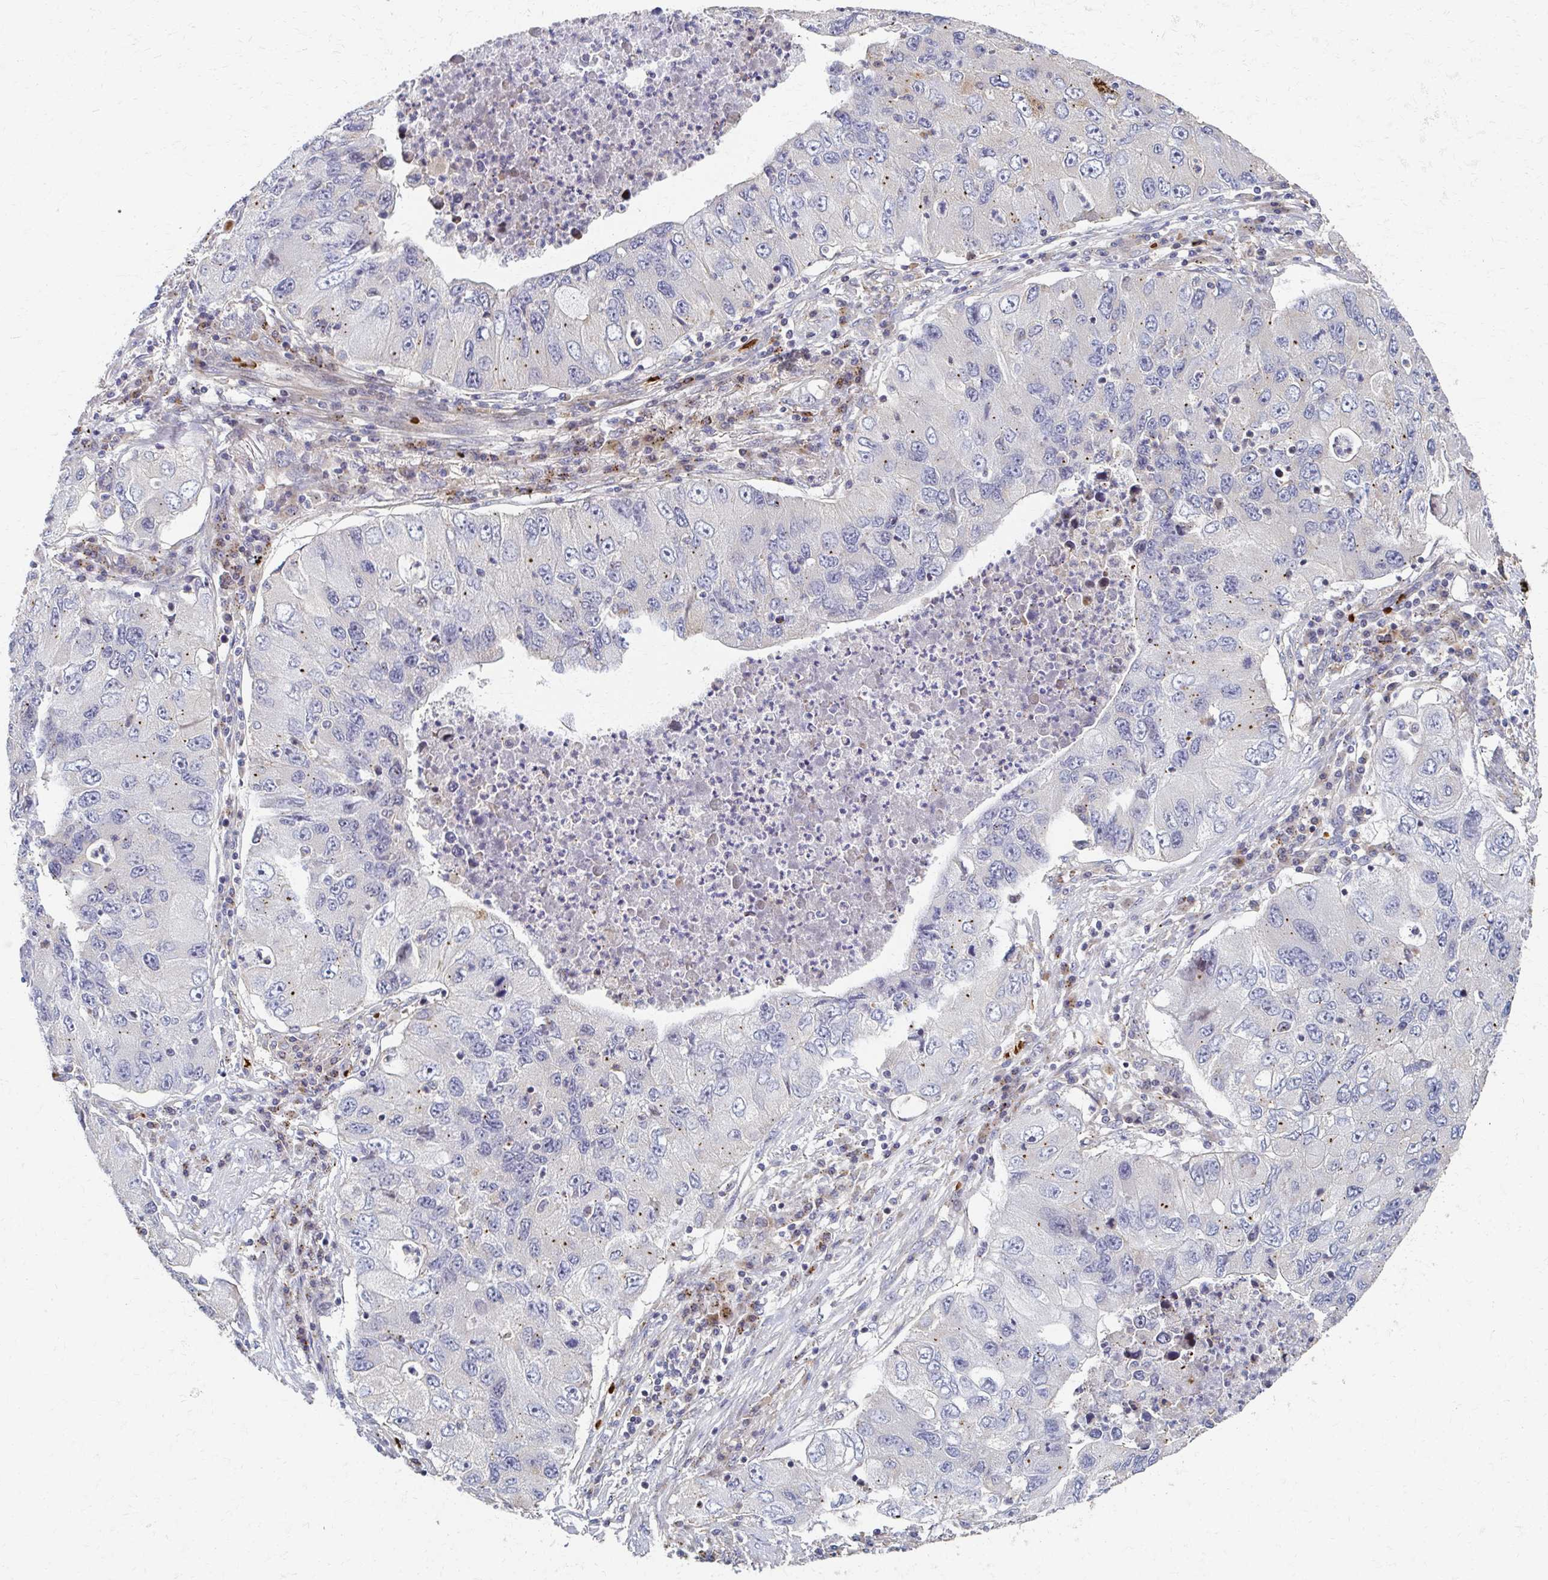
{"staining": {"intensity": "negative", "quantity": "none", "location": "none"}, "tissue": "lung cancer", "cell_type": "Tumor cells", "image_type": "cancer", "snomed": [{"axis": "morphology", "description": "Adenocarcinoma, NOS"}, {"axis": "morphology", "description": "Adenocarcinoma, metastatic, NOS"}, {"axis": "topography", "description": "Lymph node"}, {"axis": "topography", "description": "Lung"}], "caption": "There is no significant expression in tumor cells of lung adenocarcinoma.", "gene": "SKA2", "patient": {"sex": "female", "age": 54}}